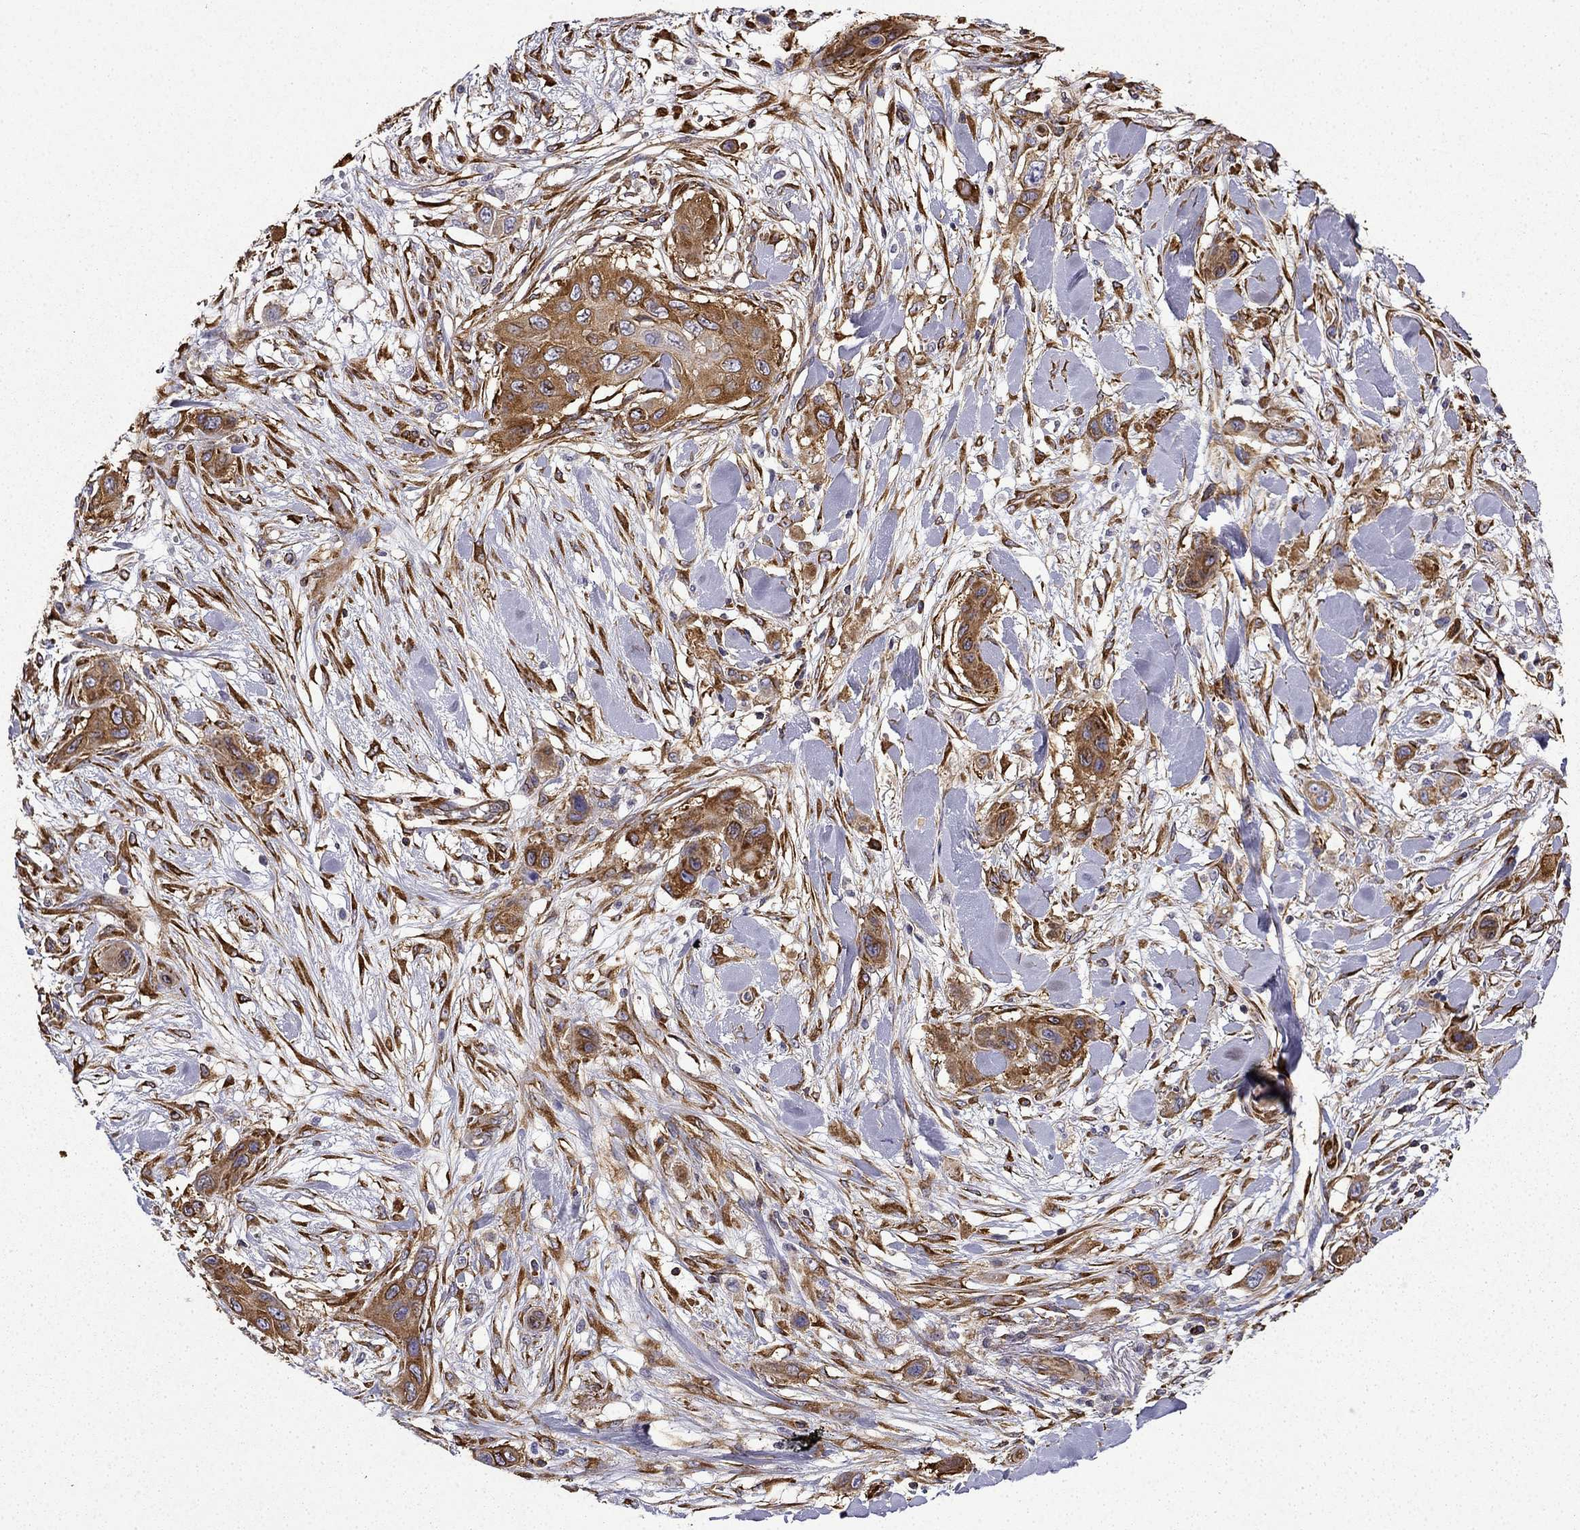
{"staining": {"intensity": "strong", "quantity": ">75%", "location": "cytoplasmic/membranous"}, "tissue": "skin cancer", "cell_type": "Tumor cells", "image_type": "cancer", "snomed": [{"axis": "morphology", "description": "Squamous cell carcinoma, NOS"}, {"axis": "topography", "description": "Skin"}], "caption": "Protein analysis of squamous cell carcinoma (skin) tissue displays strong cytoplasmic/membranous staining in about >75% of tumor cells.", "gene": "MAP4", "patient": {"sex": "male", "age": 79}}